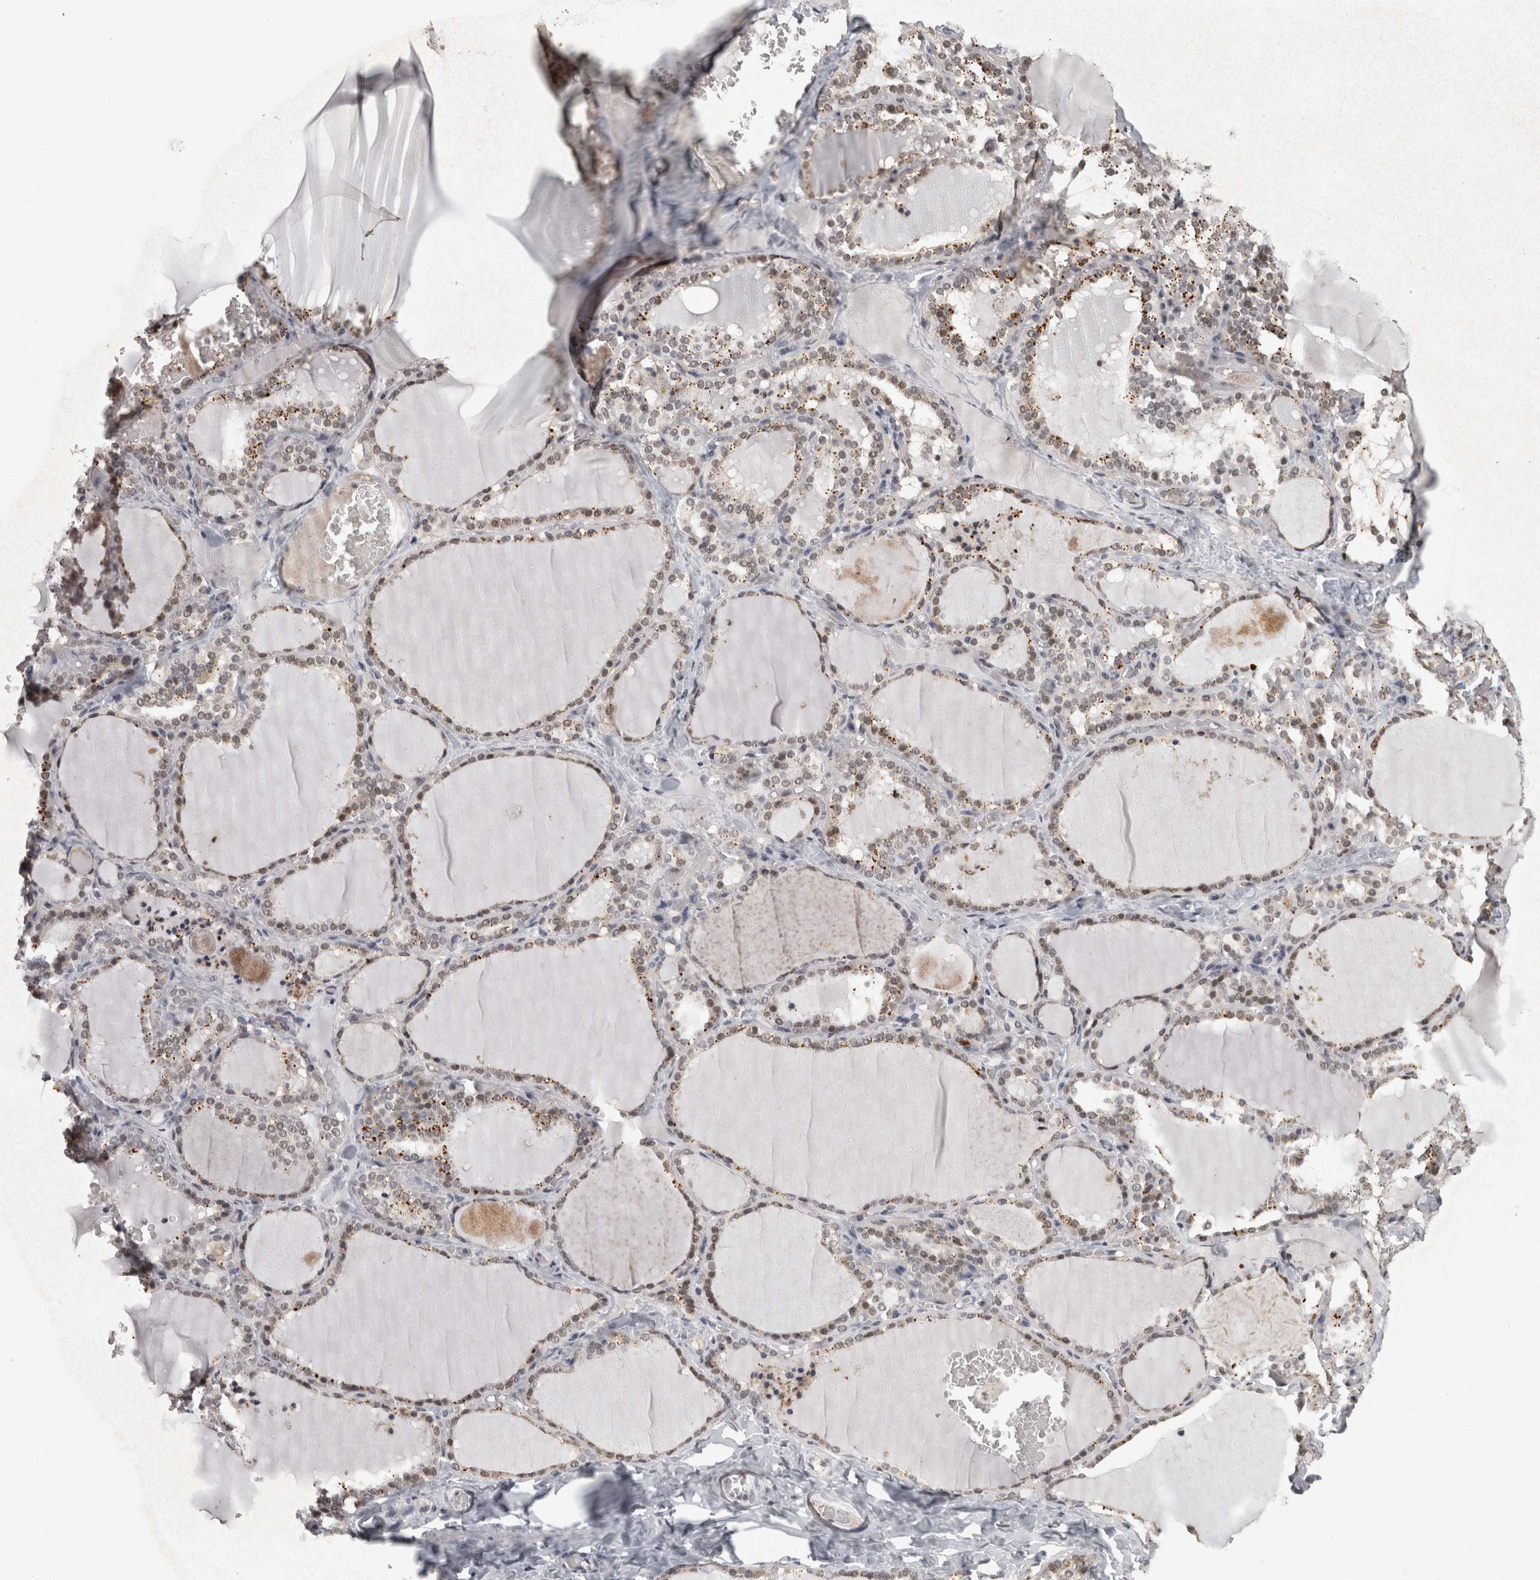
{"staining": {"intensity": "weak", "quantity": ">75%", "location": "cytoplasmic/membranous,nuclear"}, "tissue": "thyroid gland", "cell_type": "Glandular cells", "image_type": "normal", "snomed": [{"axis": "morphology", "description": "Normal tissue, NOS"}, {"axis": "topography", "description": "Thyroid gland"}], "caption": "A low amount of weak cytoplasmic/membranous,nuclear positivity is identified in about >75% of glandular cells in normal thyroid gland.", "gene": "MEP1A", "patient": {"sex": "female", "age": 22}}